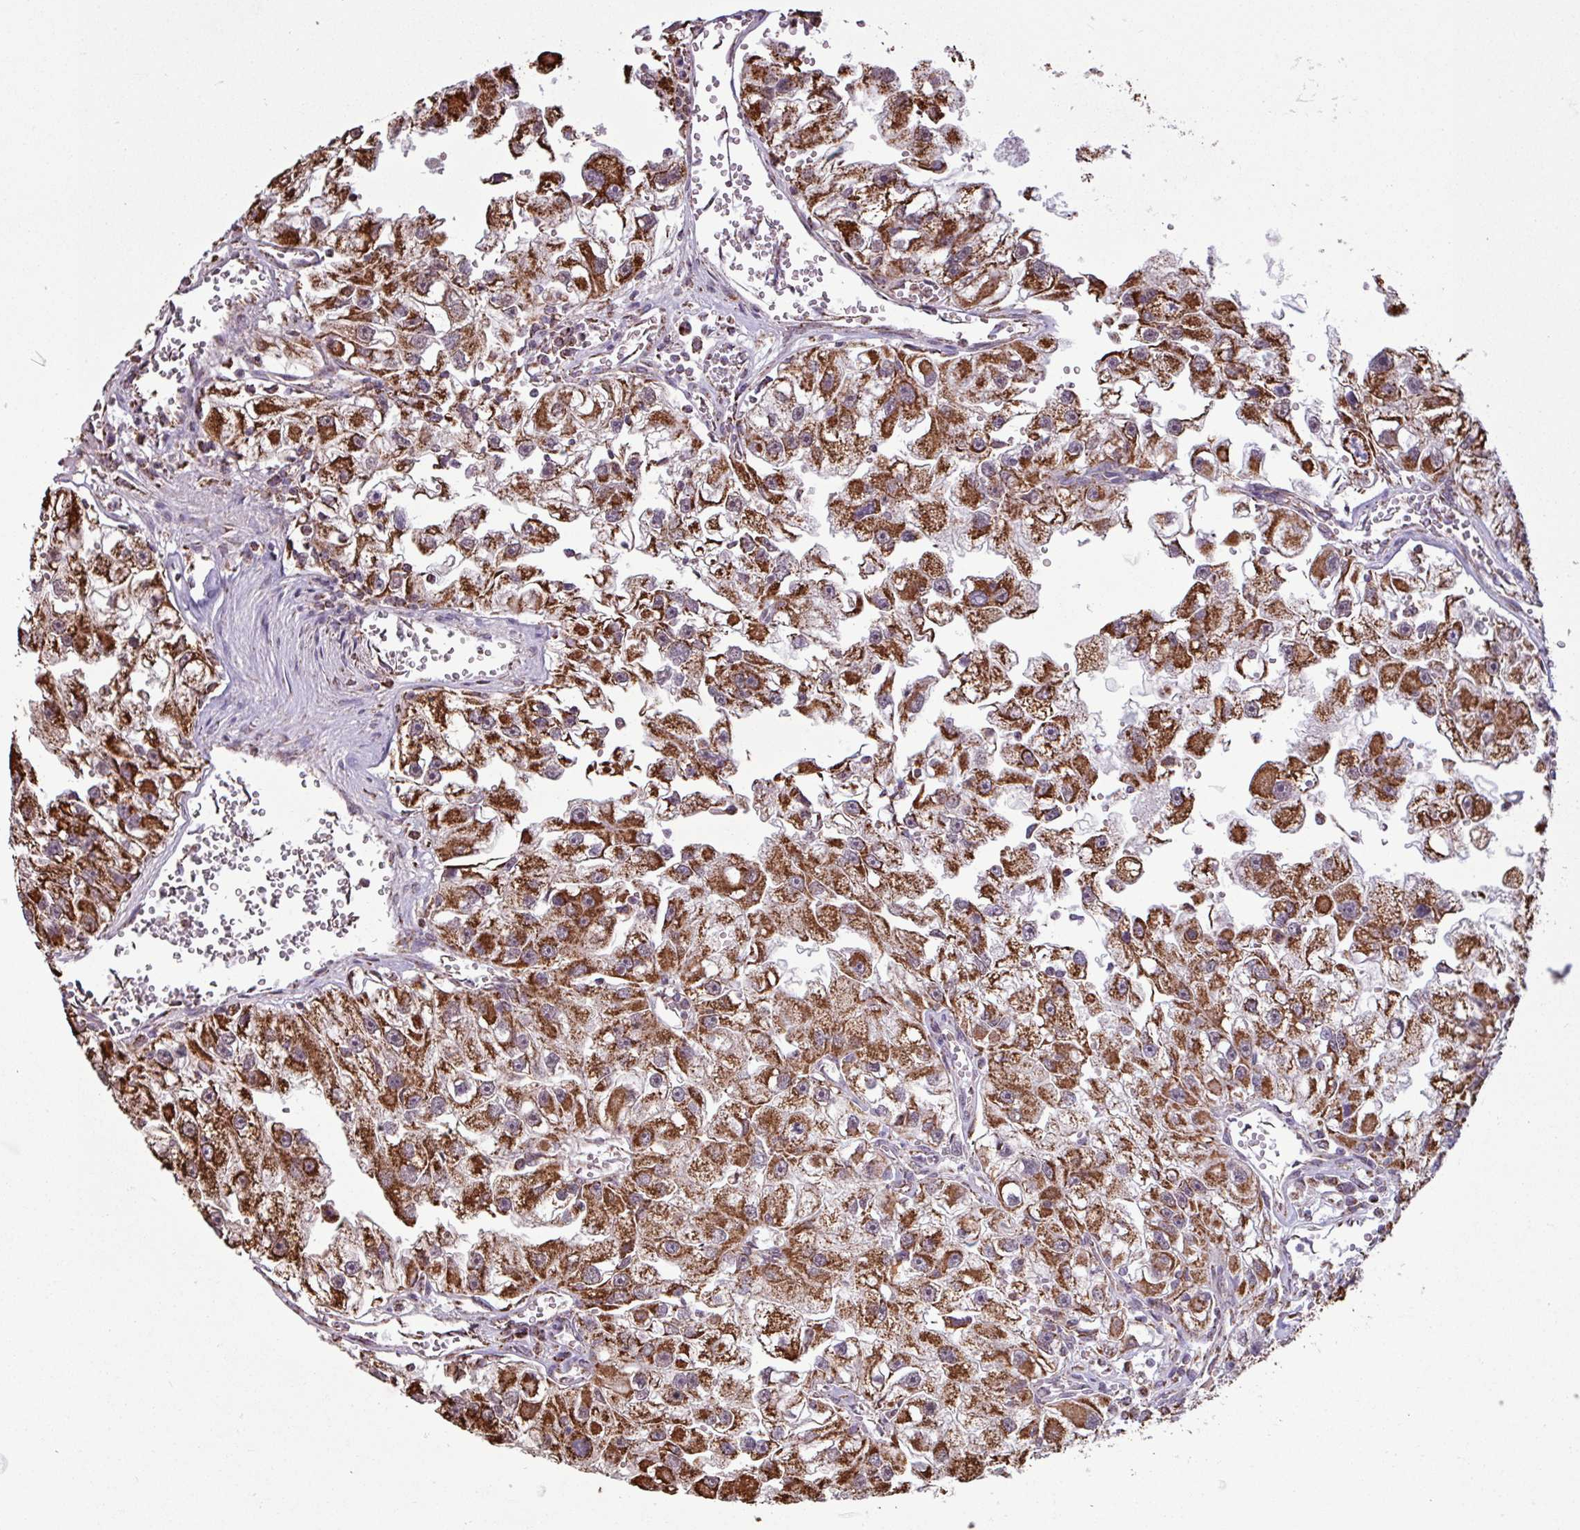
{"staining": {"intensity": "strong", "quantity": ">75%", "location": "cytoplasmic/membranous"}, "tissue": "renal cancer", "cell_type": "Tumor cells", "image_type": "cancer", "snomed": [{"axis": "morphology", "description": "Adenocarcinoma, NOS"}, {"axis": "topography", "description": "Kidney"}], "caption": "Immunohistochemistry (DAB) staining of human renal cancer (adenocarcinoma) exhibits strong cytoplasmic/membranous protein expression in approximately >75% of tumor cells.", "gene": "ALG8", "patient": {"sex": "male", "age": 63}}